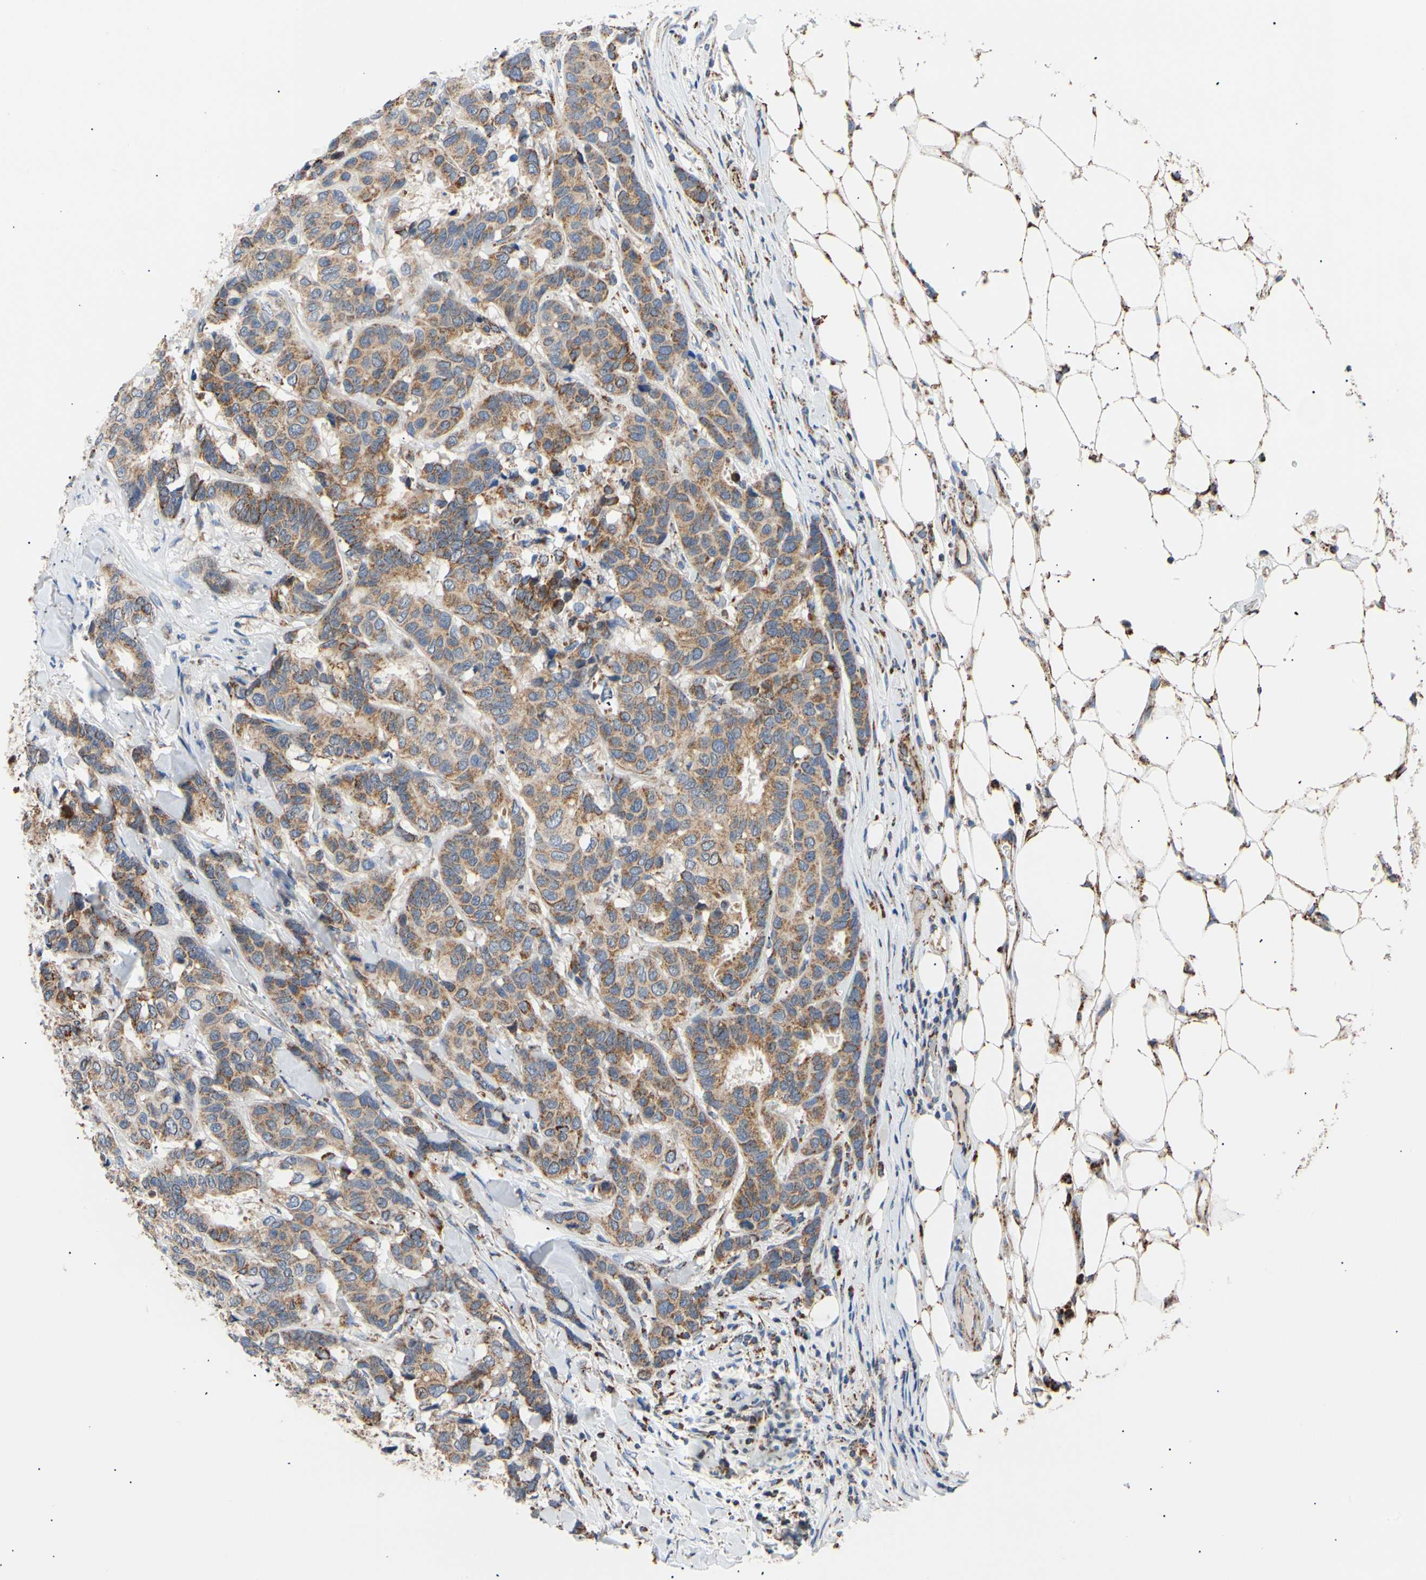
{"staining": {"intensity": "moderate", "quantity": ">75%", "location": "cytoplasmic/membranous"}, "tissue": "breast cancer", "cell_type": "Tumor cells", "image_type": "cancer", "snomed": [{"axis": "morphology", "description": "Duct carcinoma"}, {"axis": "topography", "description": "Breast"}], "caption": "Tumor cells reveal medium levels of moderate cytoplasmic/membranous staining in approximately >75% of cells in human breast cancer (infiltrating ductal carcinoma).", "gene": "ACAT1", "patient": {"sex": "female", "age": 87}}